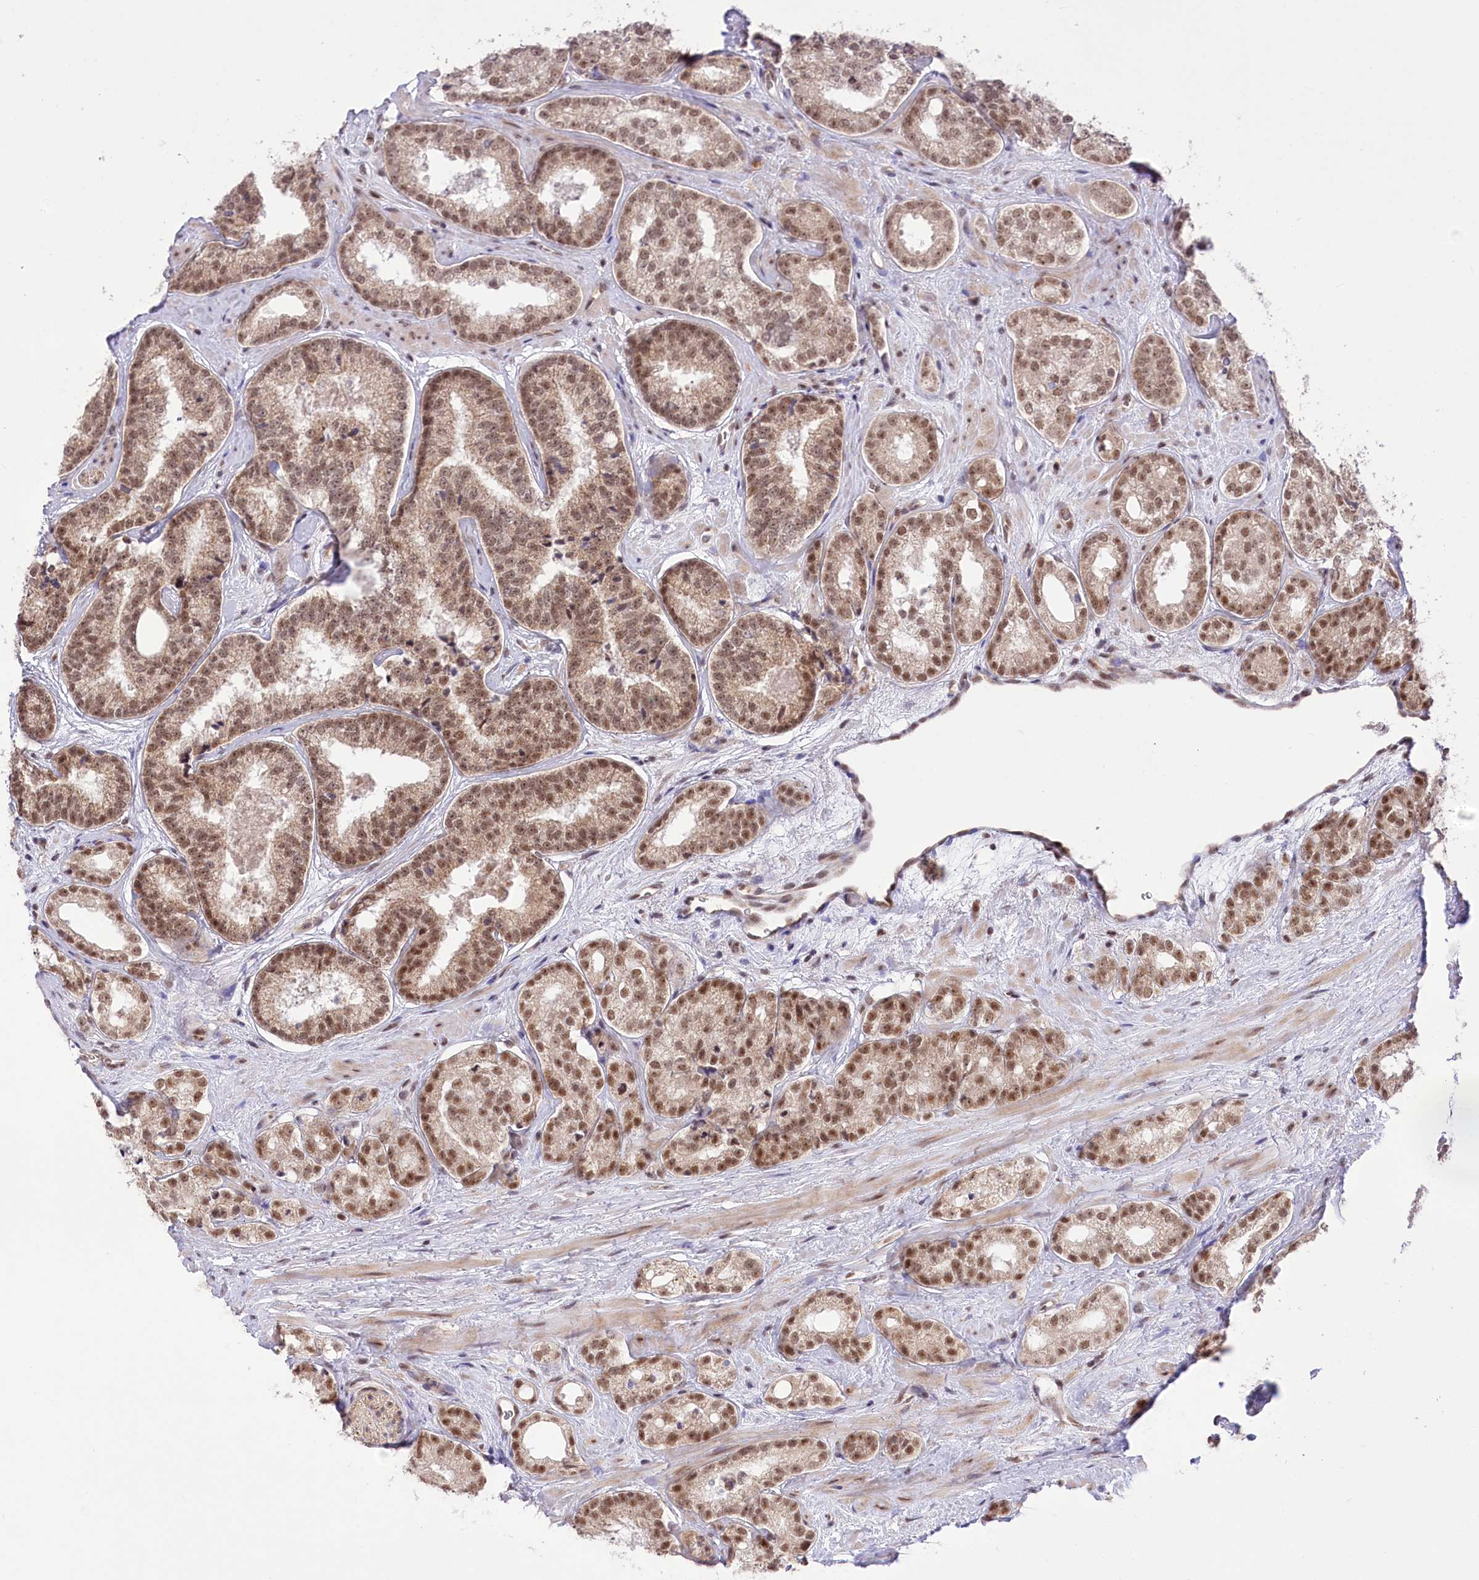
{"staining": {"intensity": "moderate", "quantity": ">75%", "location": "cytoplasmic/membranous,nuclear"}, "tissue": "prostate cancer", "cell_type": "Tumor cells", "image_type": "cancer", "snomed": [{"axis": "morphology", "description": "Normal tissue, NOS"}, {"axis": "morphology", "description": "Adenocarcinoma, High grade"}, {"axis": "topography", "description": "Prostate"}], "caption": "Immunohistochemical staining of adenocarcinoma (high-grade) (prostate) reveals medium levels of moderate cytoplasmic/membranous and nuclear protein positivity in about >75% of tumor cells.", "gene": "ZMAT2", "patient": {"sex": "male", "age": 83}}